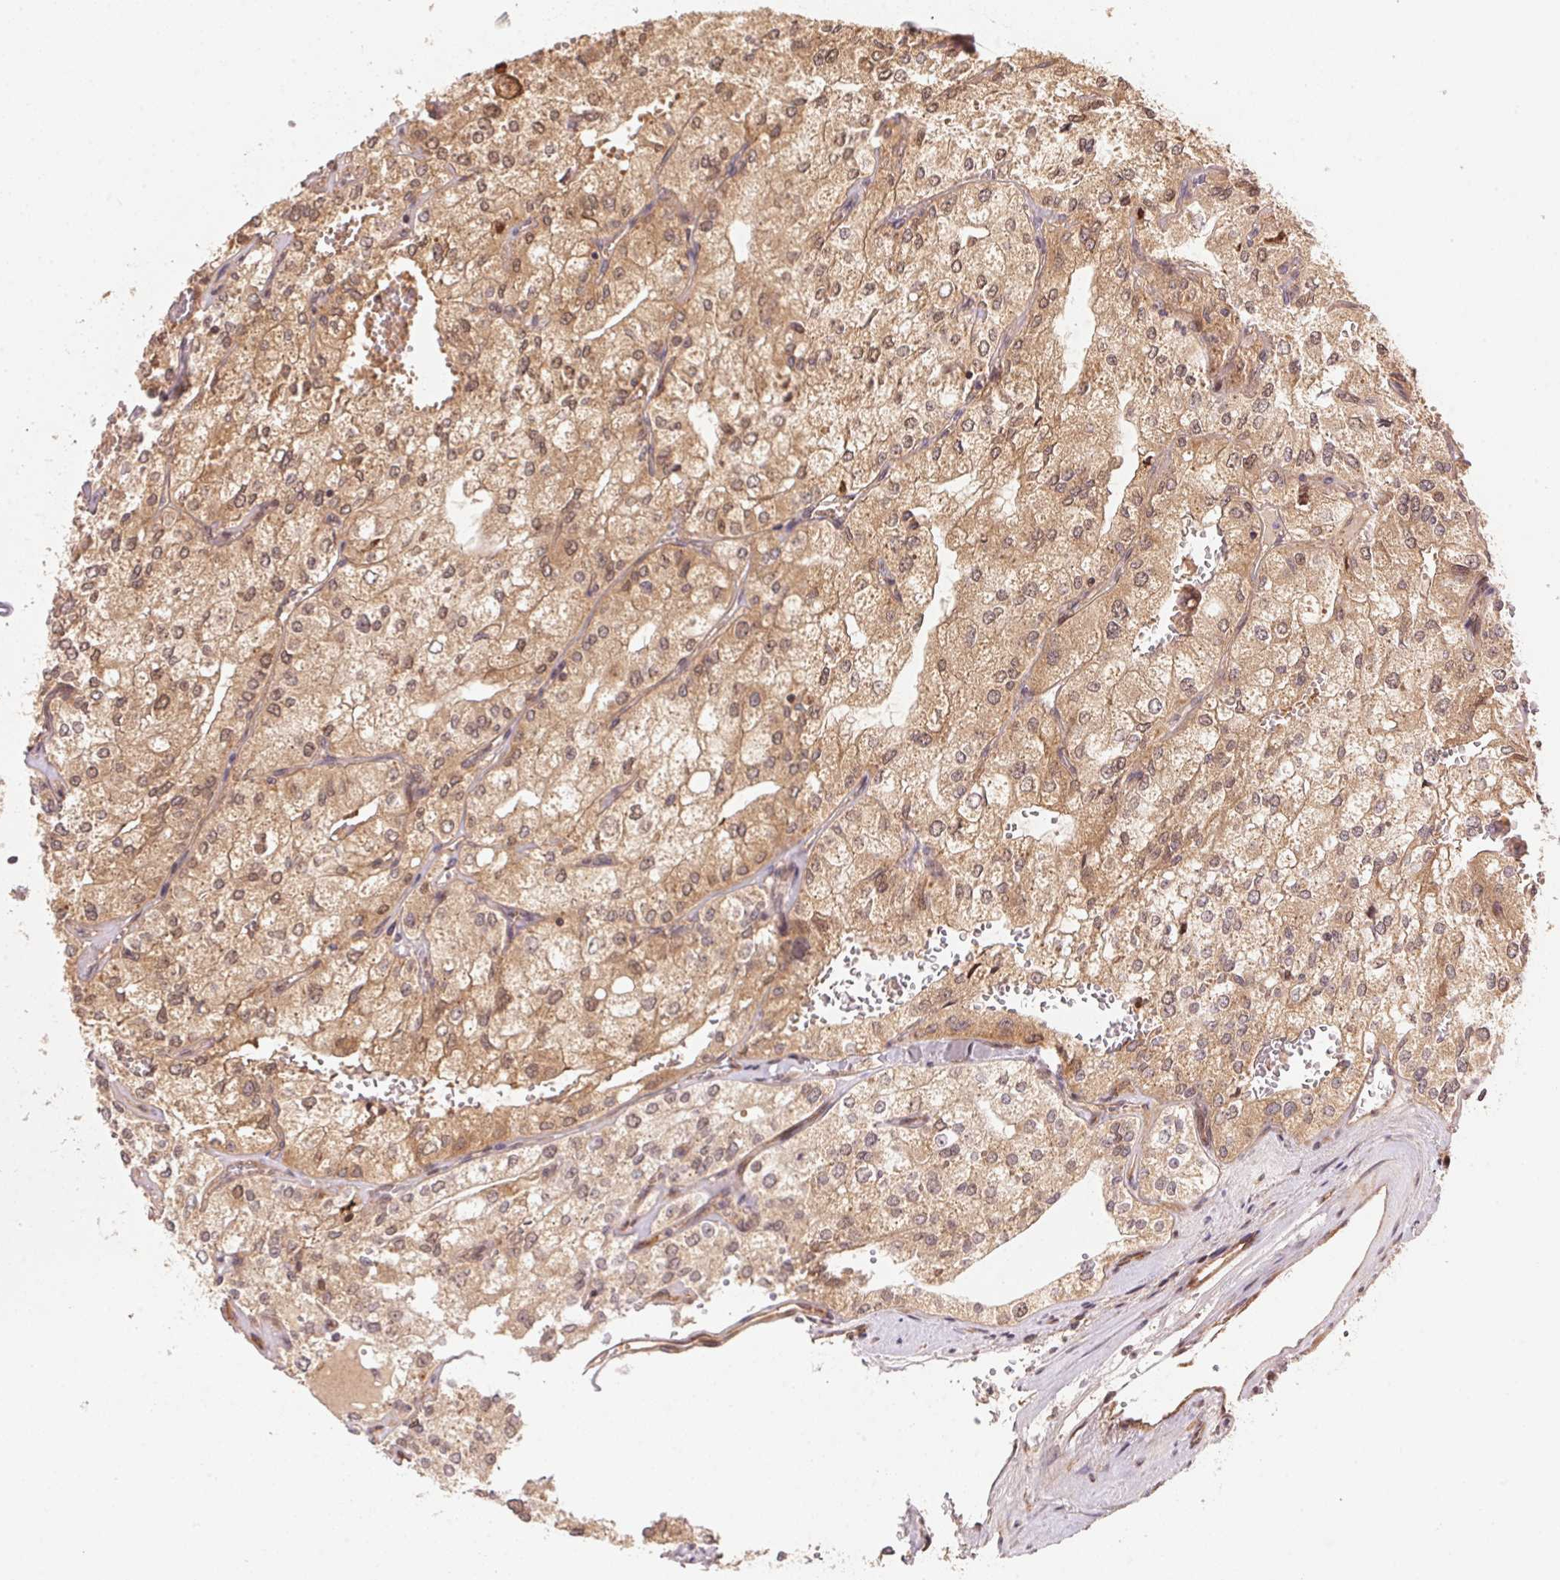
{"staining": {"intensity": "moderate", "quantity": ">75%", "location": "cytoplasmic/membranous,nuclear"}, "tissue": "renal cancer", "cell_type": "Tumor cells", "image_type": "cancer", "snomed": [{"axis": "morphology", "description": "Adenocarcinoma, NOS"}, {"axis": "topography", "description": "Kidney"}], "caption": "A histopathology image of human adenocarcinoma (renal) stained for a protein reveals moderate cytoplasmic/membranous and nuclear brown staining in tumor cells.", "gene": "TNIP2", "patient": {"sex": "female", "age": 70}}